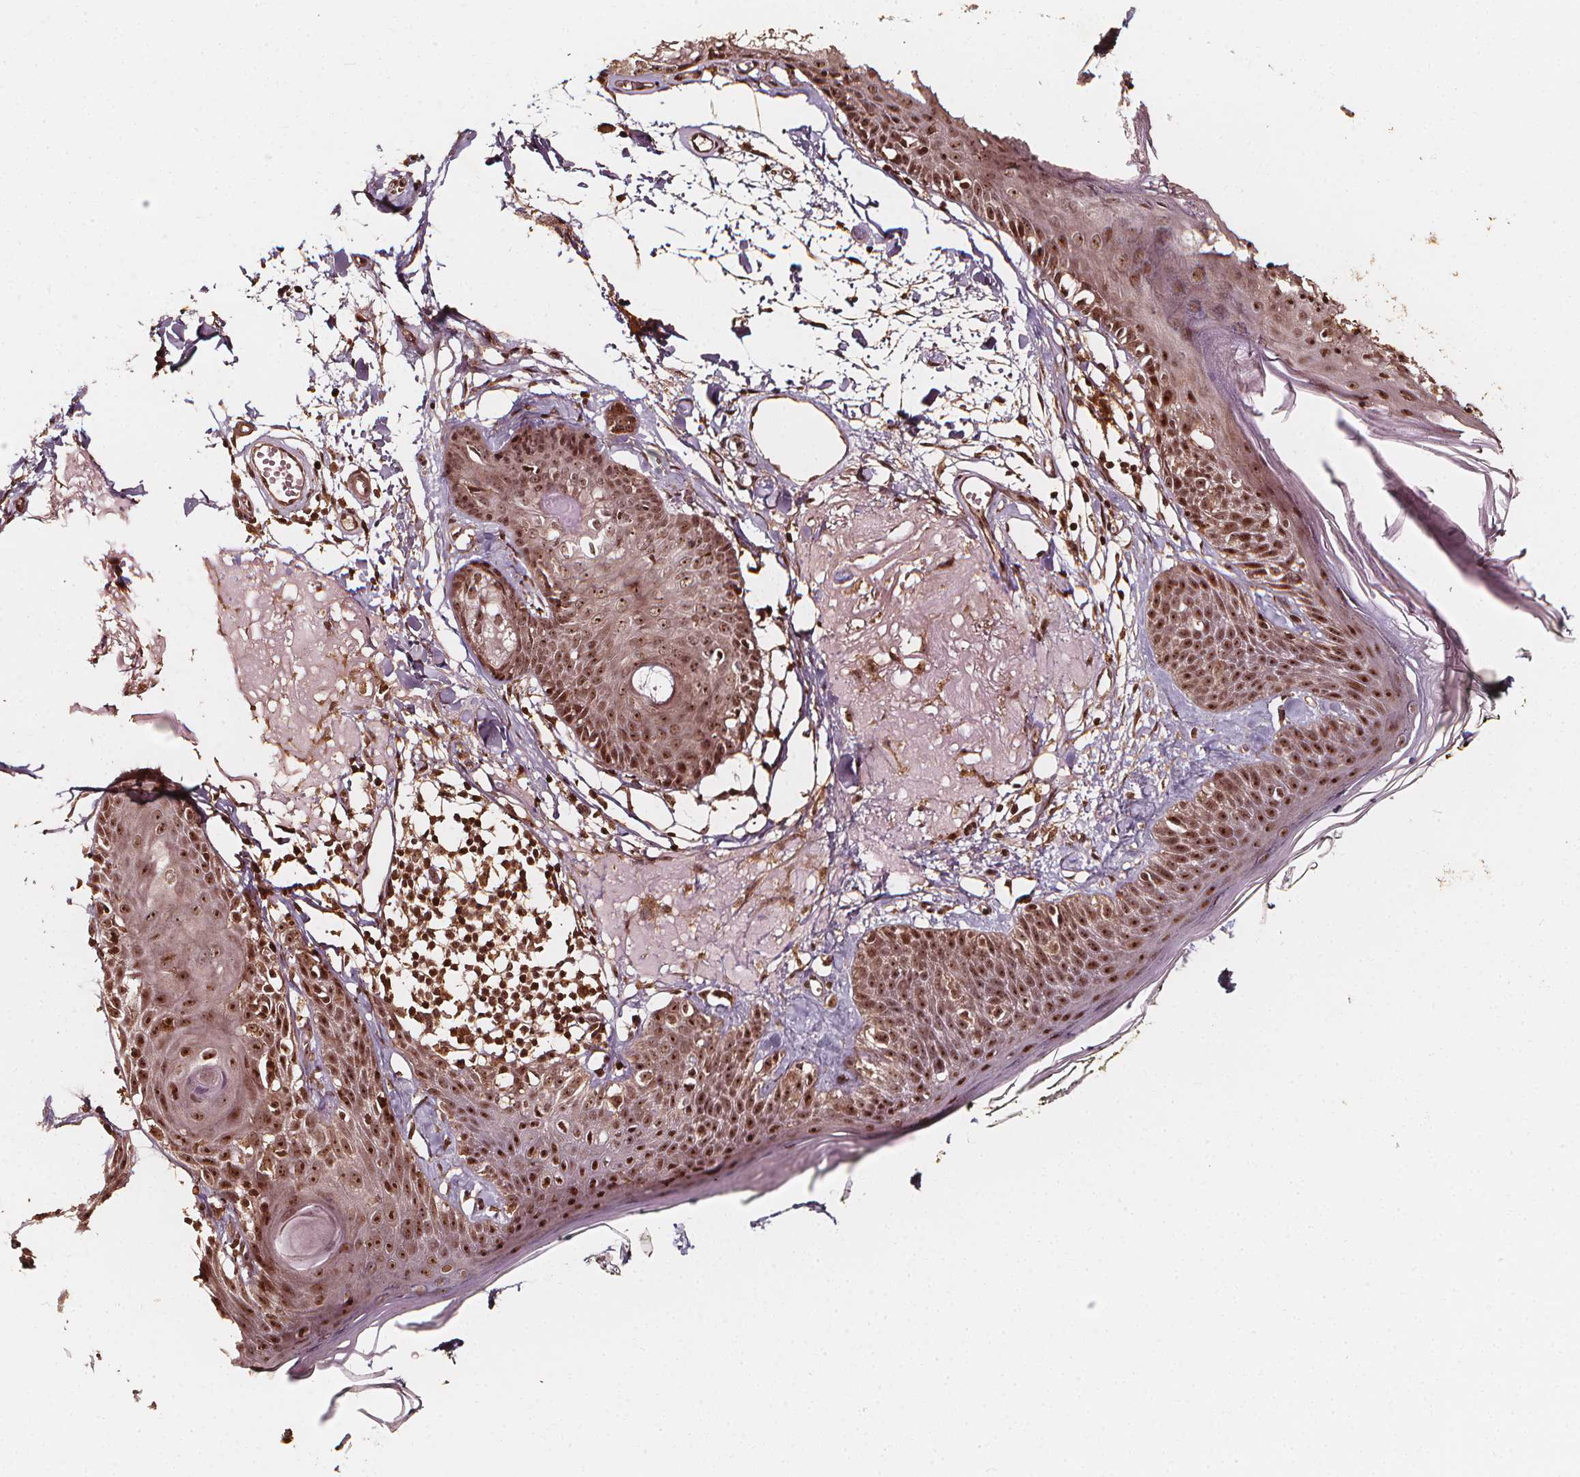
{"staining": {"intensity": "strong", "quantity": ">75%", "location": "nuclear"}, "tissue": "skin", "cell_type": "Fibroblasts", "image_type": "normal", "snomed": [{"axis": "morphology", "description": "Normal tissue, NOS"}, {"axis": "topography", "description": "Skin"}], "caption": "Immunohistochemical staining of benign human skin shows high levels of strong nuclear staining in approximately >75% of fibroblasts. The staining was performed using DAB to visualize the protein expression in brown, while the nuclei were stained in blue with hematoxylin (Magnification: 20x).", "gene": "EXOSC9", "patient": {"sex": "male", "age": 76}}